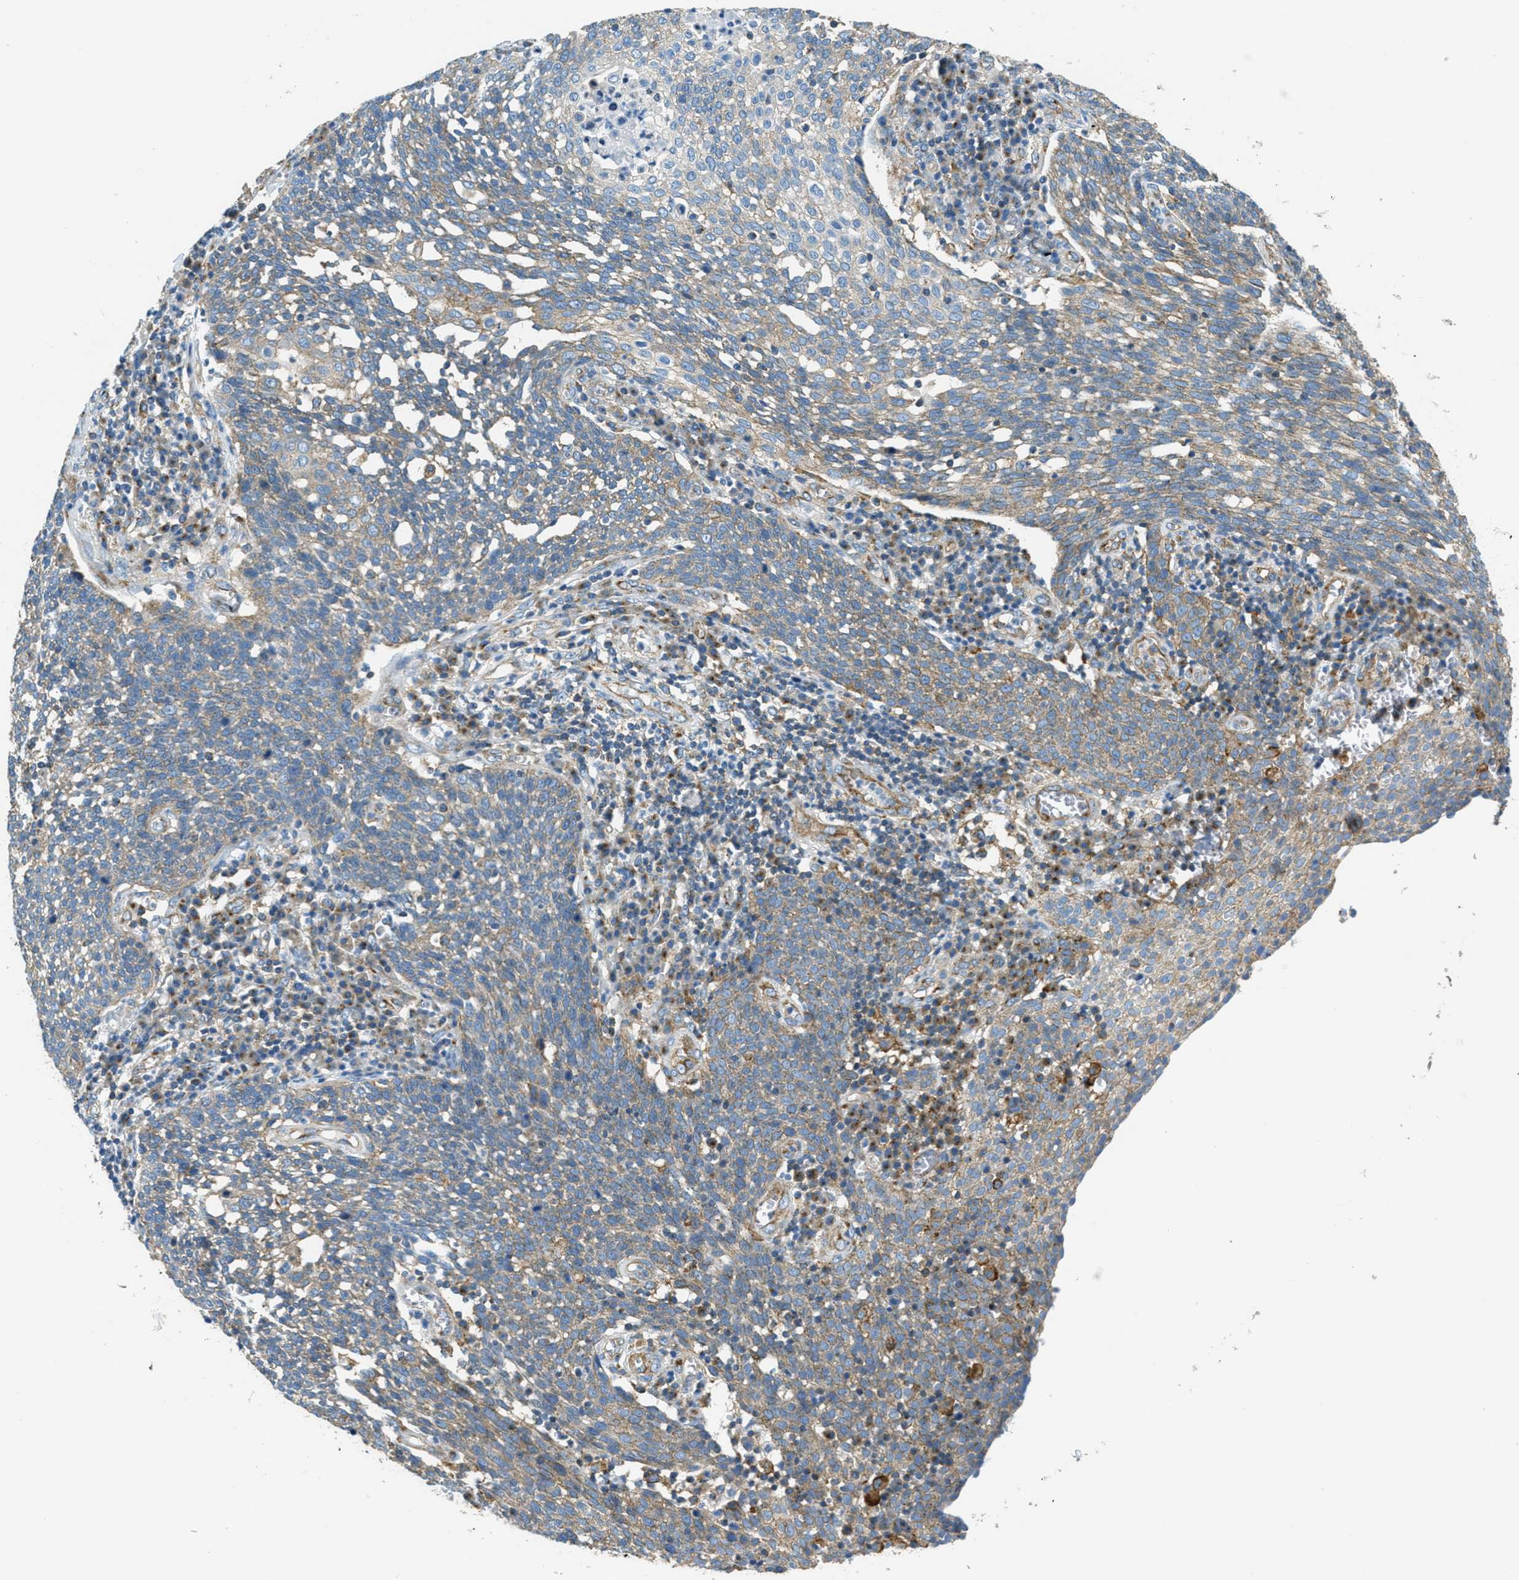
{"staining": {"intensity": "weak", "quantity": ">75%", "location": "cytoplasmic/membranous"}, "tissue": "cervical cancer", "cell_type": "Tumor cells", "image_type": "cancer", "snomed": [{"axis": "morphology", "description": "Squamous cell carcinoma, NOS"}, {"axis": "topography", "description": "Cervix"}], "caption": "Brown immunohistochemical staining in human cervical squamous cell carcinoma exhibits weak cytoplasmic/membranous staining in approximately >75% of tumor cells.", "gene": "AP2B1", "patient": {"sex": "female", "age": 34}}